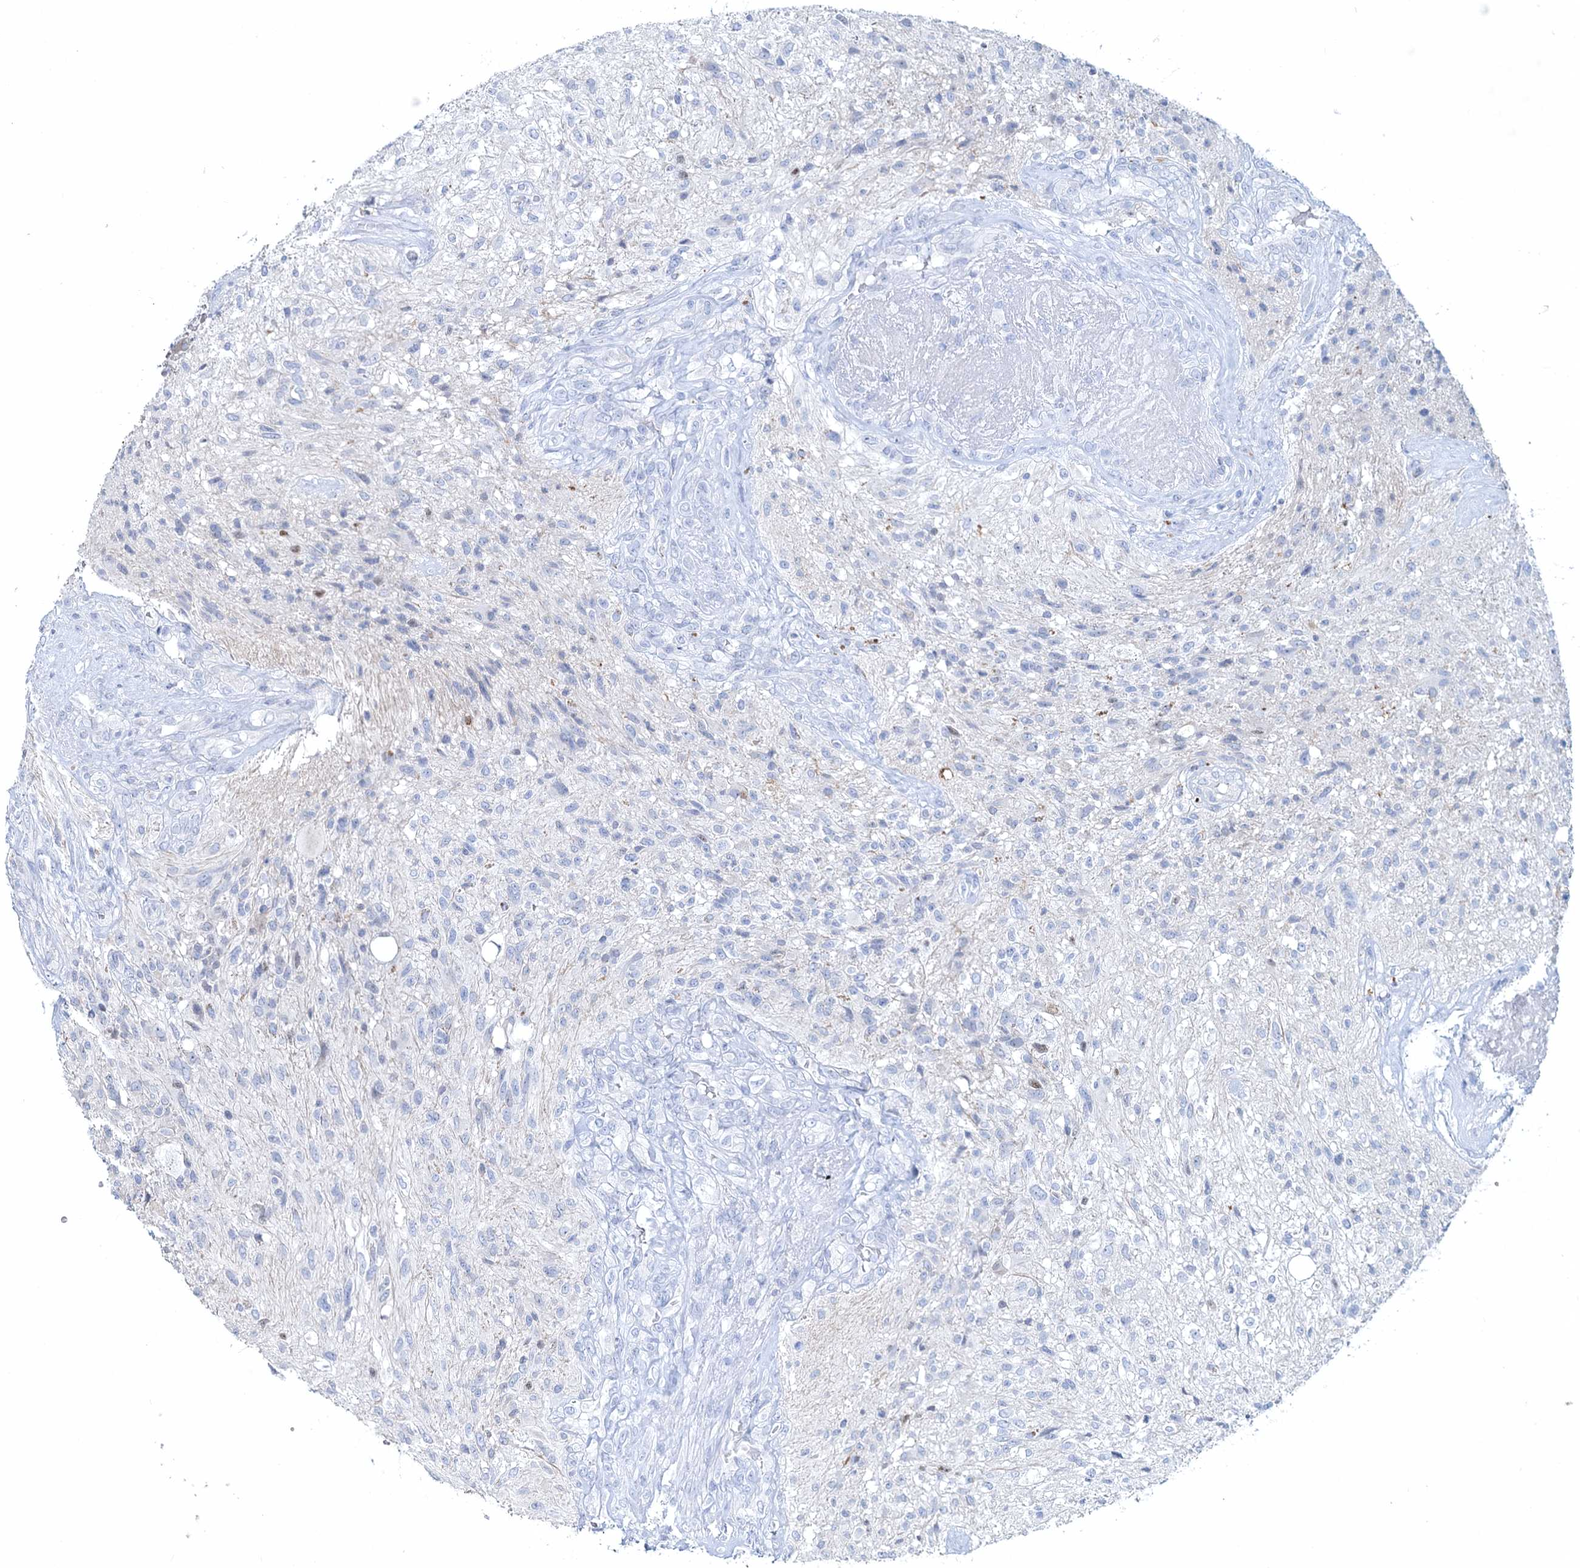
{"staining": {"intensity": "negative", "quantity": "none", "location": "none"}, "tissue": "glioma", "cell_type": "Tumor cells", "image_type": "cancer", "snomed": [{"axis": "morphology", "description": "Glioma, malignant, High grade"}, {"axis": "topography", "description": "Brain"}], "caption": "Glioma was stained to show a protein in brown. There is no significant expression in tumor cells. Nuclei are stained in blue.", "gene": "TOX3", "patient": {"sex": "male", "age": 56}}